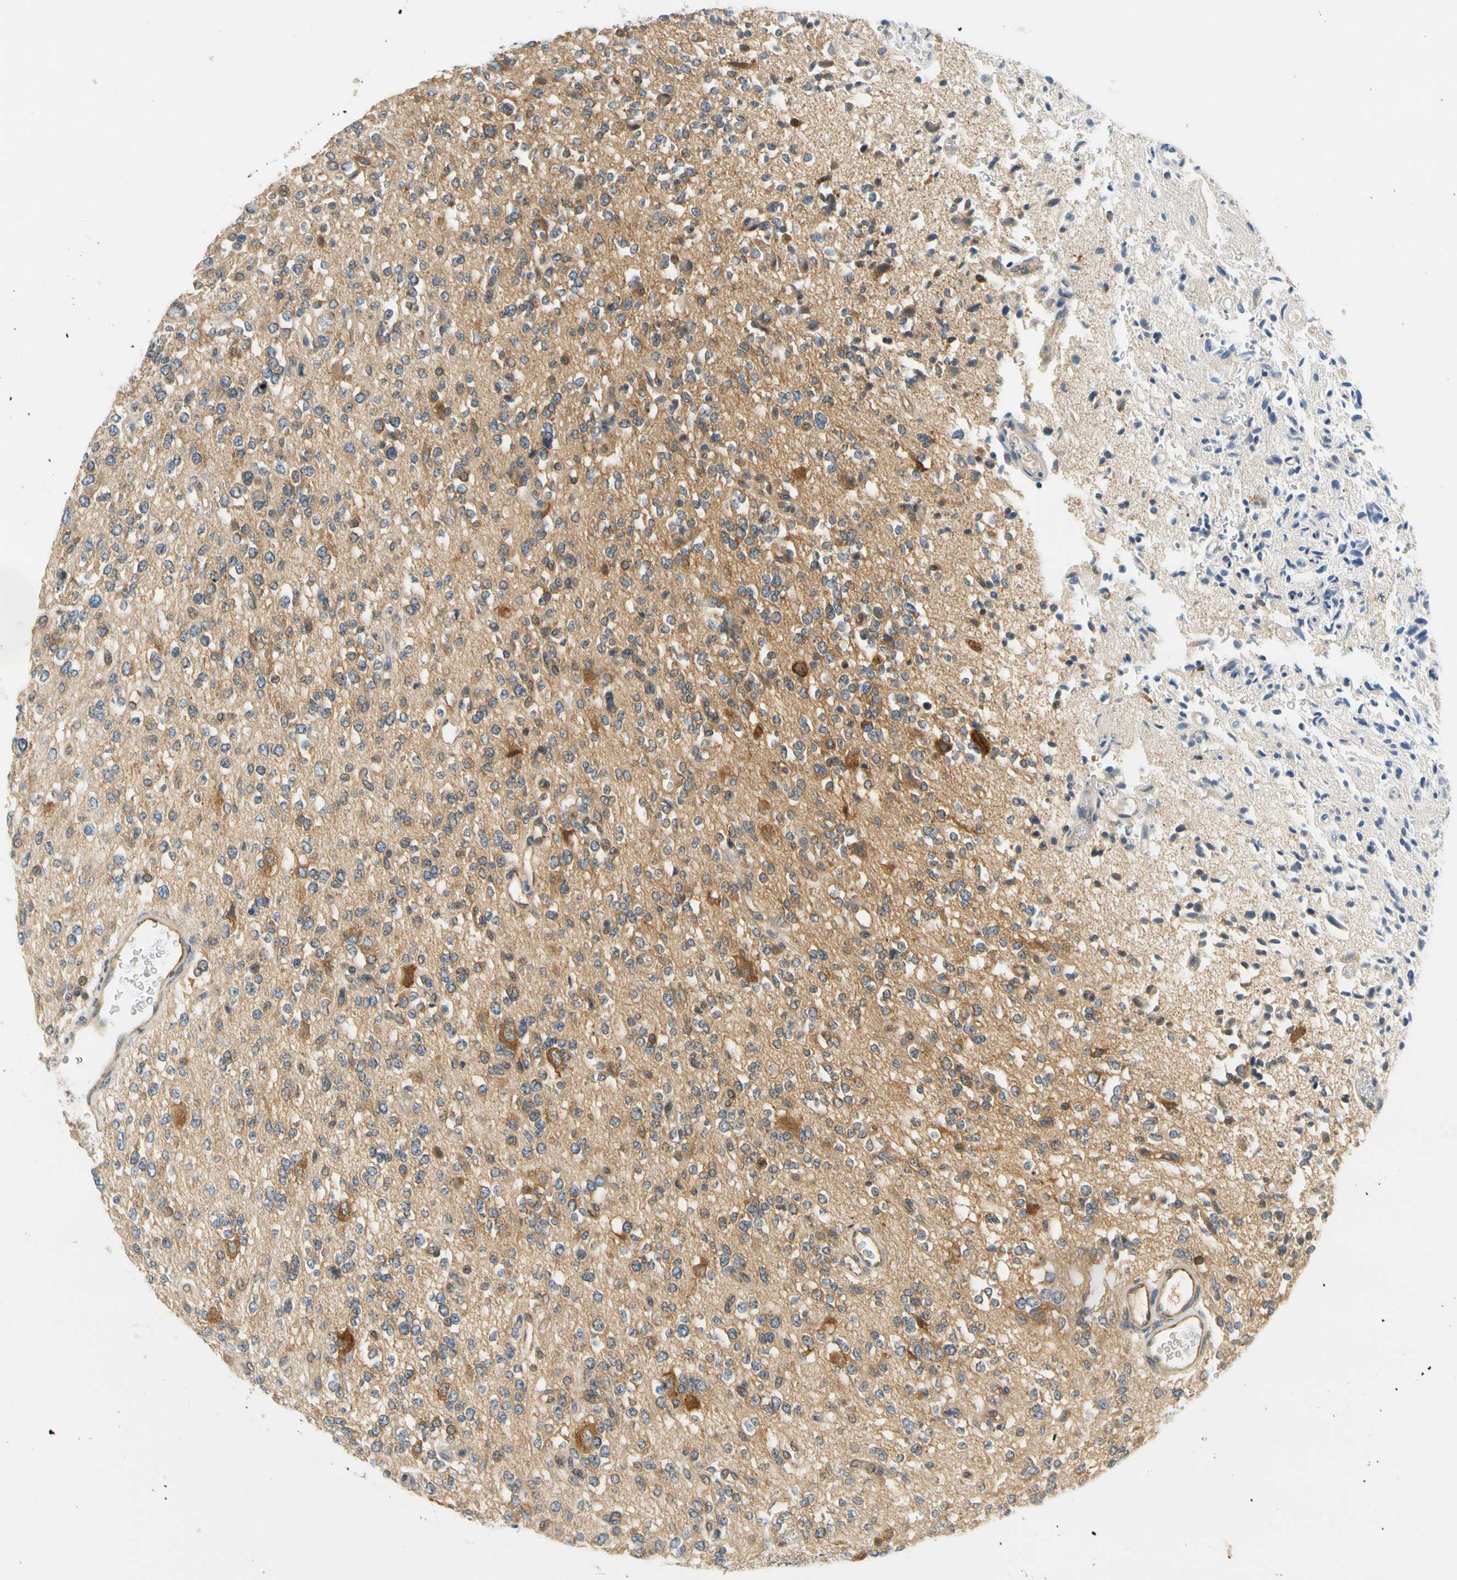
{"staining": {"intensity": "moderate", "quantity": ">75%", "location": "cytoplasmic/membranous"}, "tissue": "glioma", "cell_type": "Tumor cells", "image_type": "cancer", "snomed": [{"axis": "morphology", "description": "Glioma, malignant, Low grade"}, {"axis": "topography", "description": "Brain"}], "caption": "Tumor cells display moderate cytoplasmic/membranous positivity in approximately >75% of cells in low-grade glioma (malignant).", "gene": "LRRC47", "patient": {"sex": "male", "age": 38}}